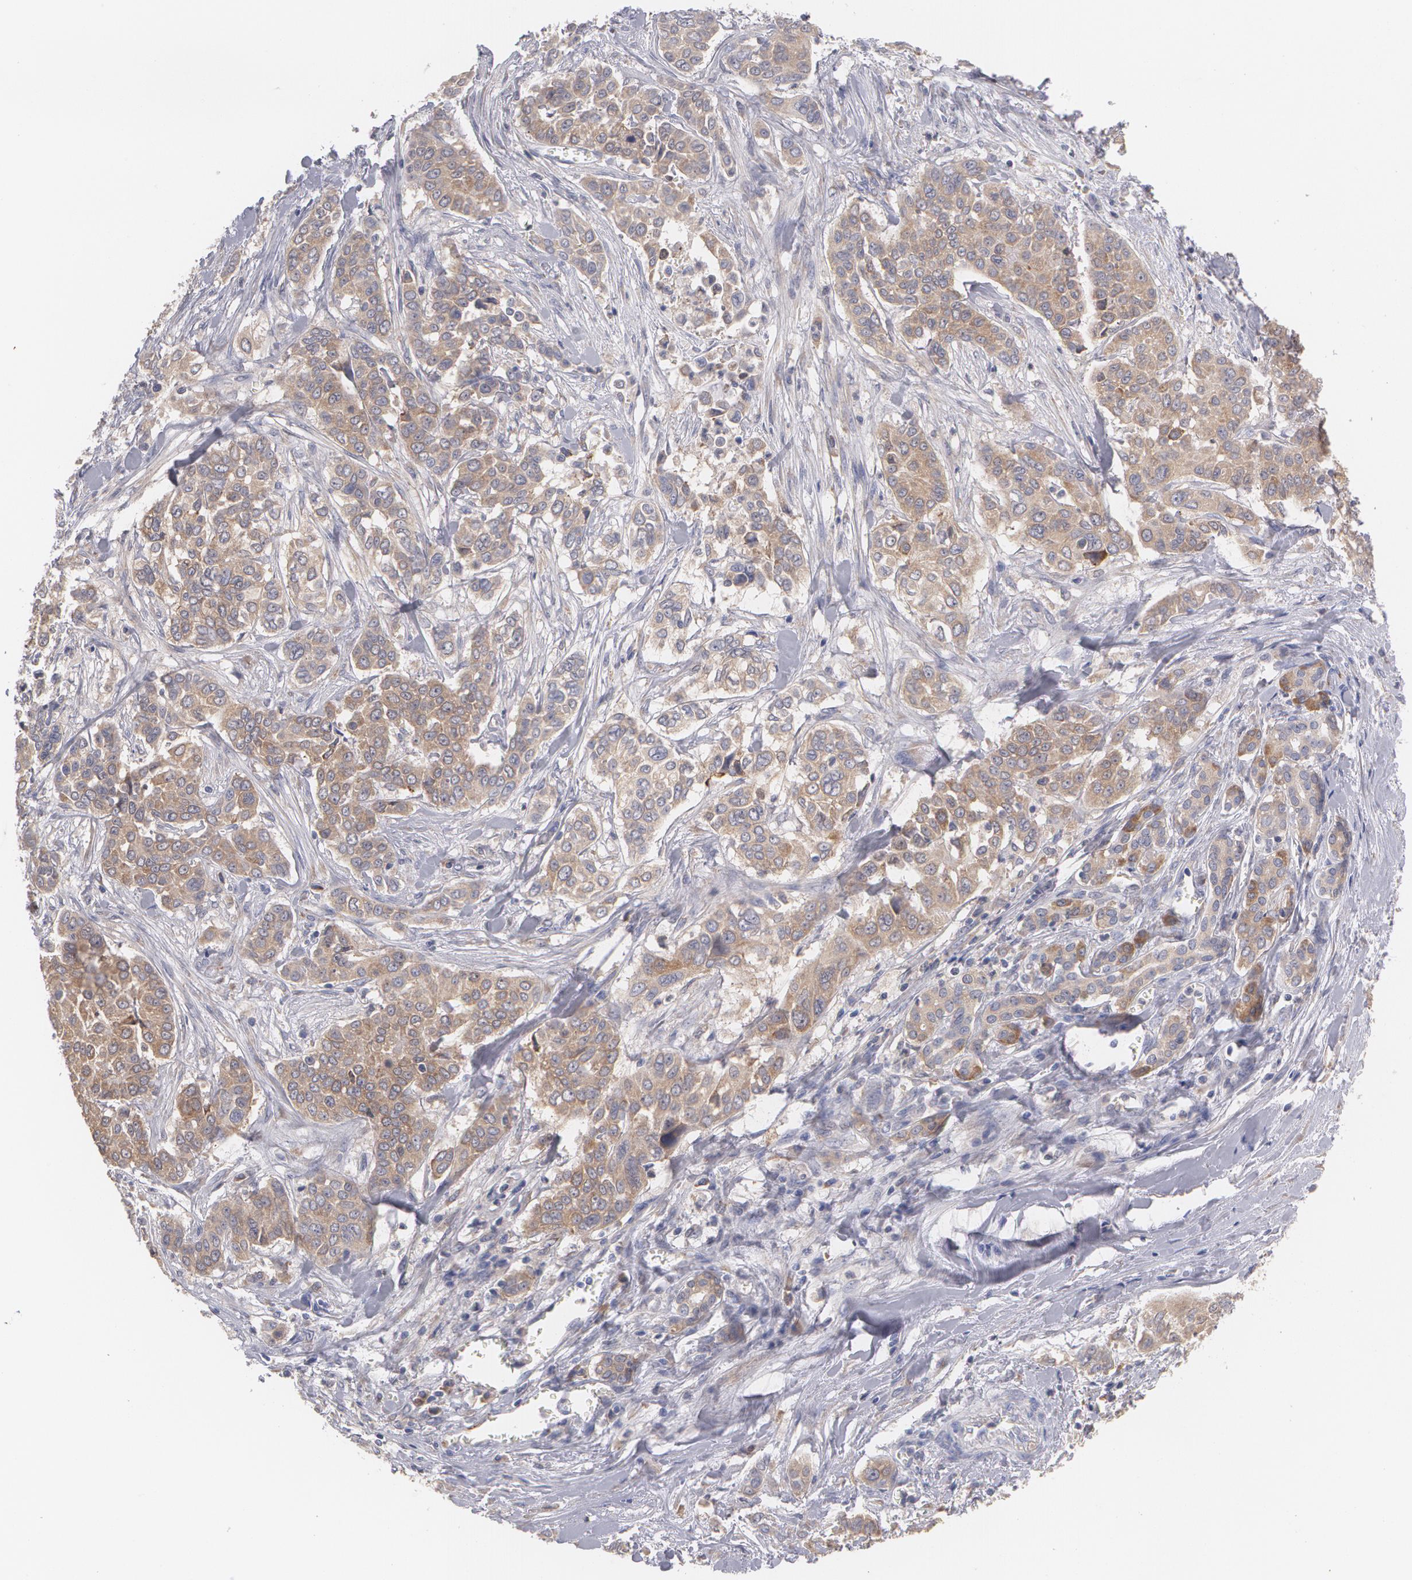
{"staining": {"intensity": "moderate", "quantity": ">75%", "location": "cytoplasmic/membranous"}, "tissue": "pancreatic cancer", "cell_type": "Tumor cells", "image_type": "cancer", "snomed": [{"axis": "morphology", "description": "Adenocarcinoma, NOS"}, {"axis": "topography", "description": "Pancreas"}], "caption": "Pancreatic adenocarcinoma tissue reveals moderate cytoplasmic/membranous staining in approximately >75% of tumor cells (brown staining indicates protein expression, while blue staining denotes nuclei).", "gene": "MTHFD1", "patient": {"sex": "female", "age": 52}}